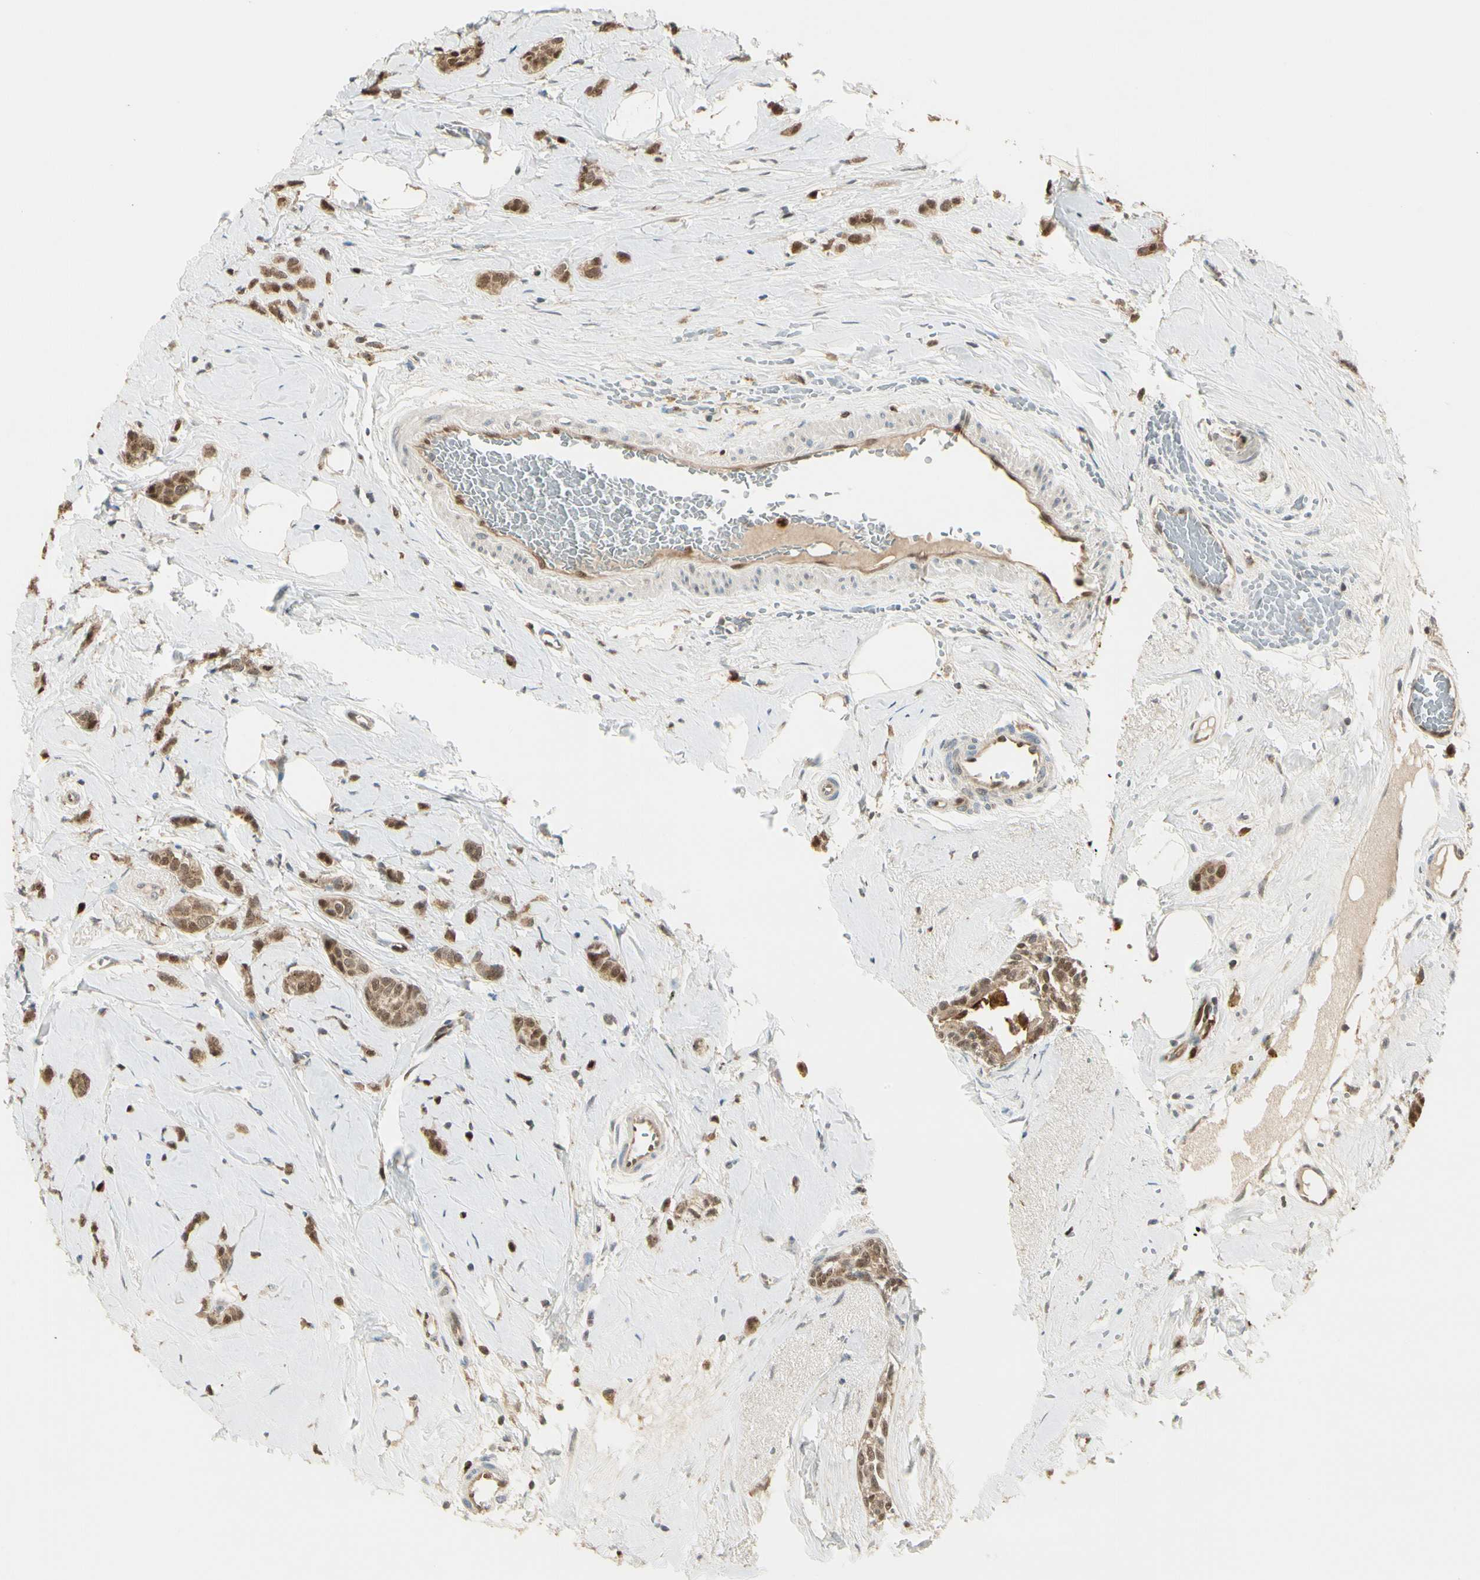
{"staining": {"intensity": "moderate", "quantity": ">75%", "location": "cytoplasmic/membranous,nuclear"}, "tissue": "breast cancer", "cell_type": "Tumor cells", "image_type": "cancer", "snomed": [{"axis": "morphology", "description": "Lobular carcinoma"}, {"axis": "topography", "description": "Breast"}], "caption": "IHC (DAB) staining of lobular carcinoma (breast) reveals moderate cytoplasmic/membranous and nuclear protein expression in about >75% of tumor cells.", "gene": "LTA4H", "patient": {"sex": "female", "age": 60}}